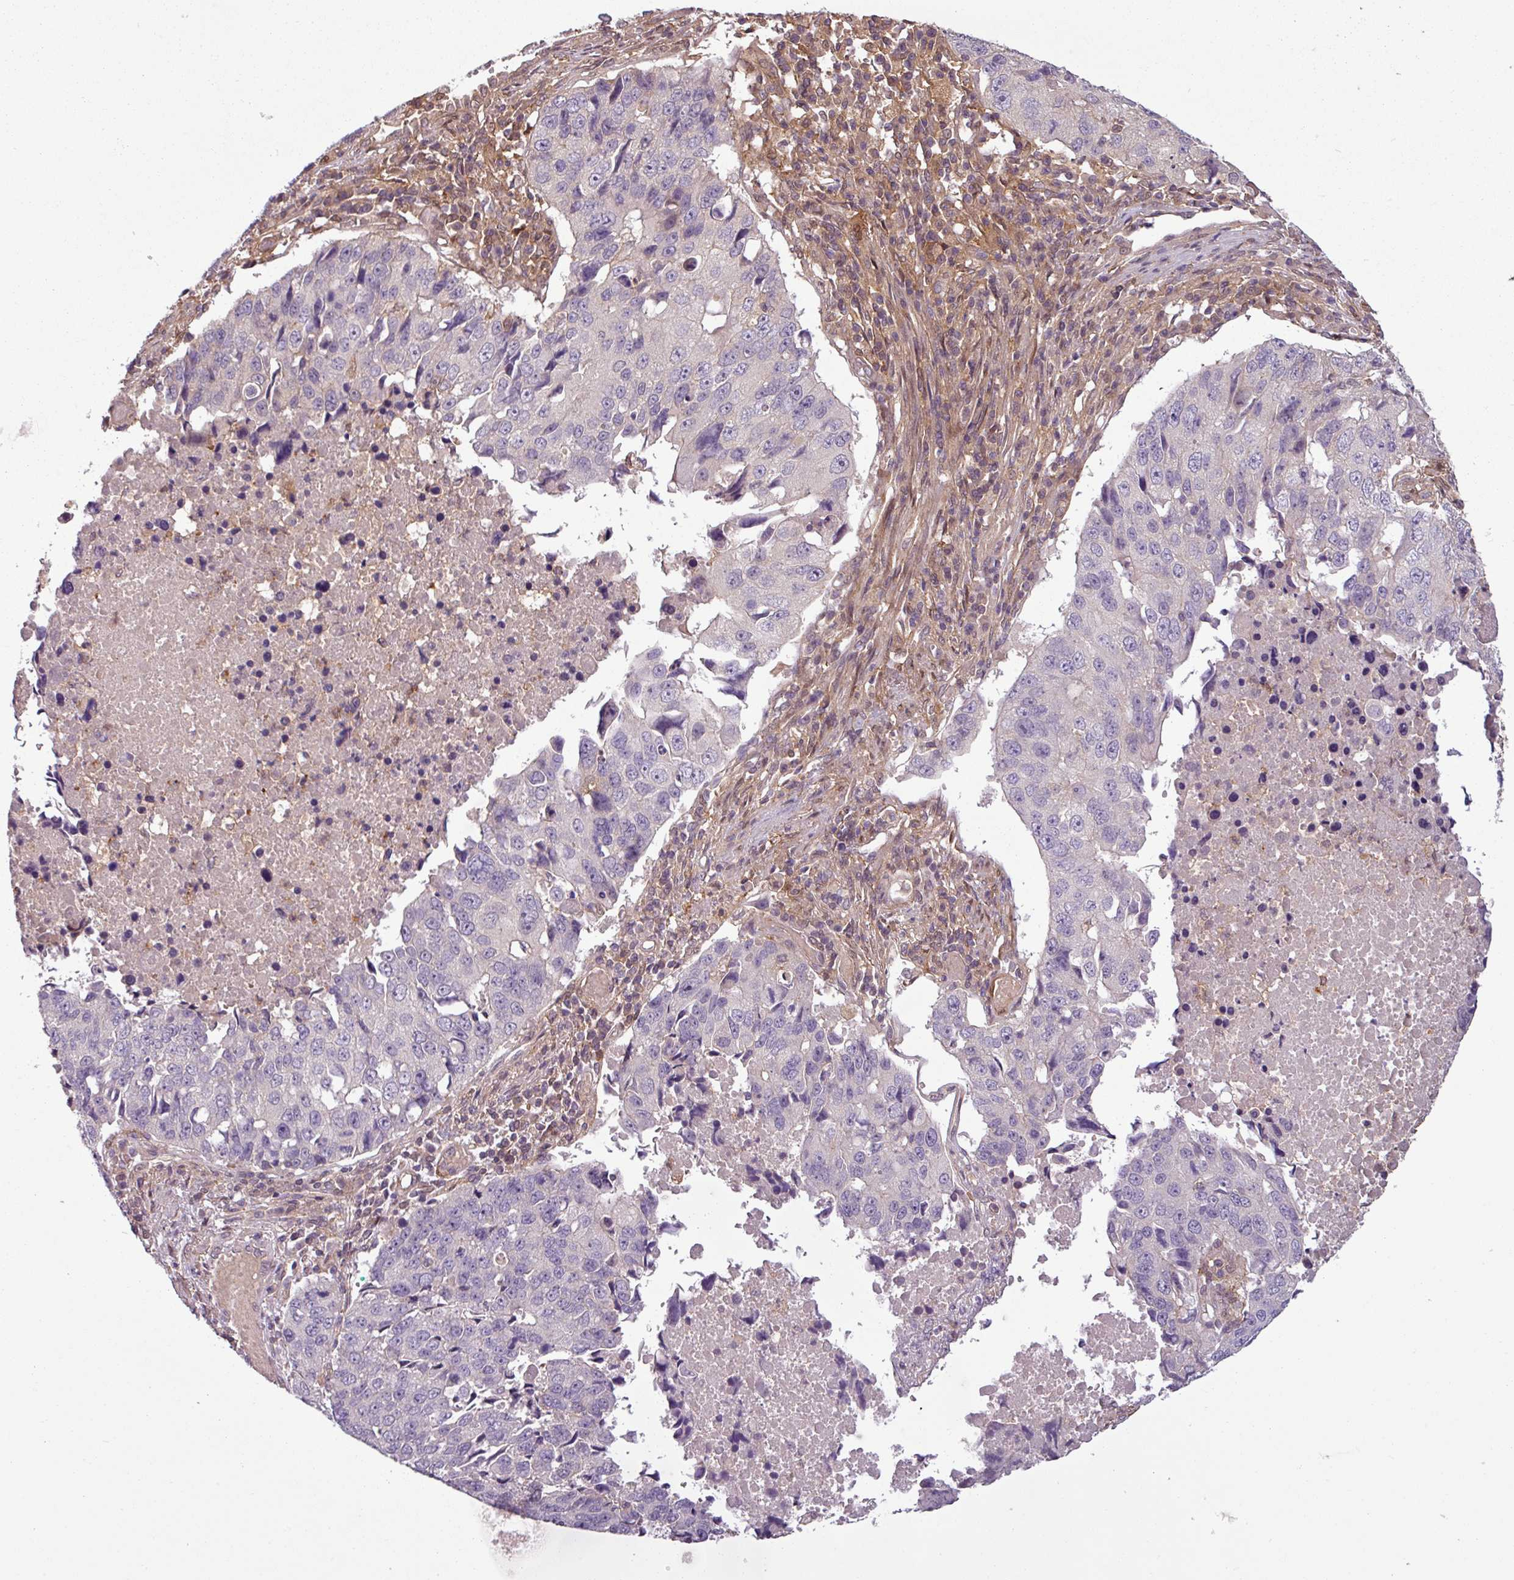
{"staining": {"intensity": "negative", "quantity": "none", "location": "none"}, "tissue": "lung cancer", "cell_type": "Tumor cells", "image_type": "cancer", "snomed": [{"axis": "morphology", "description": "Squamous cell carcinoma, NOS"}, {"axis": "topography", "description": "Lung"}], "caption": "IHC of squamous cell carcinoma (lung) shows no staining in tumor cells. The staining is performed using DAB (3,3'-diaminobenzidine) brown chromogen with nuclei counter-stained in using hematoxylin.", "gene": "SH3BGRL", "patient": {"sex": "female", "age": 66}}